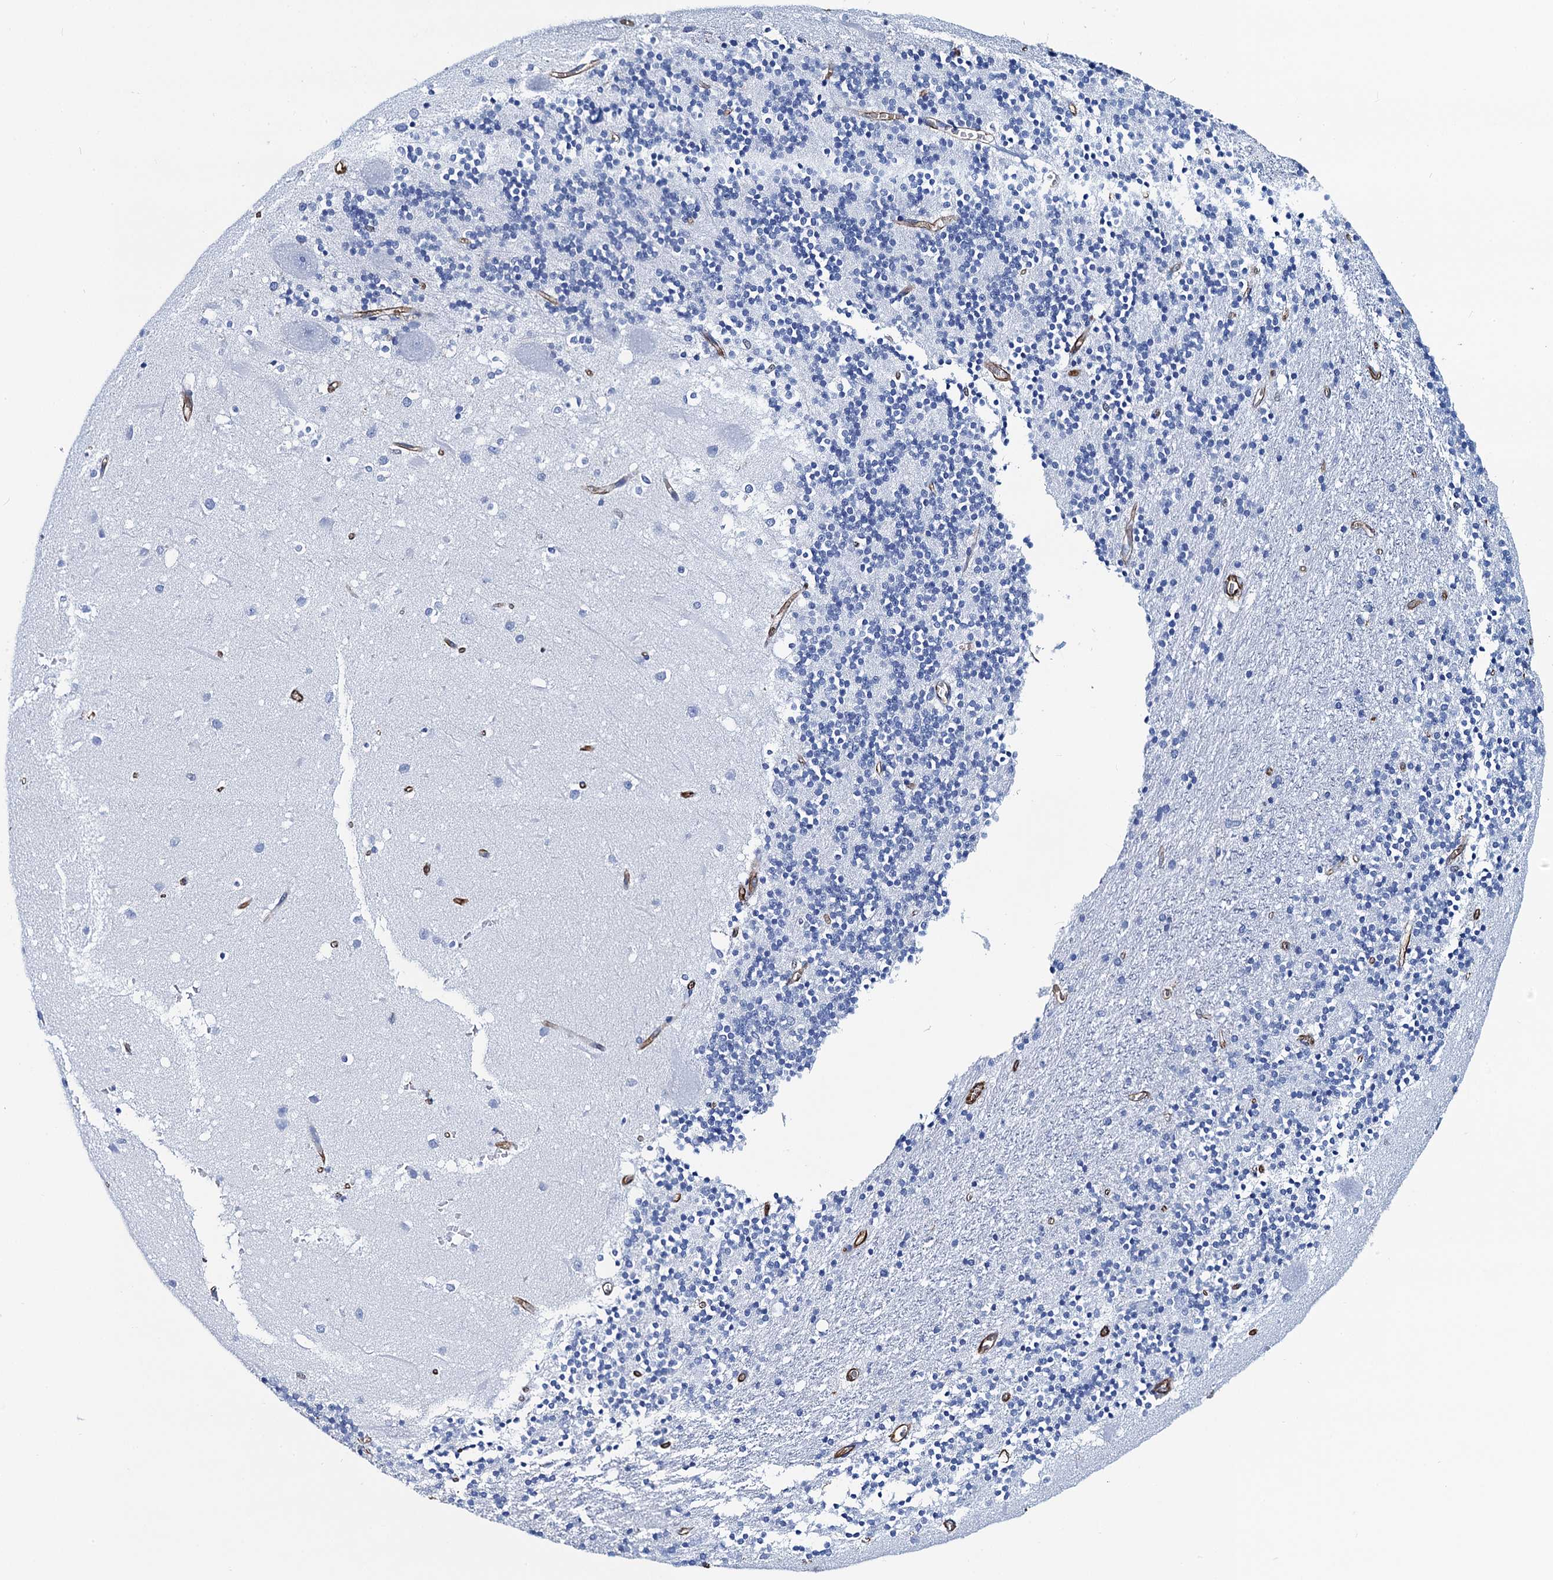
{"staining": {"intensity": "negative", "quantity": "none", "location": "none"}, "tissue": "cerebellum", "cell_type": "Cells in granular layer", "image_type": "normal", "snomed": [{"axis": "morphology", "description": "Normal tissue, NOS"}, {"axis": "topography", "description": "Cerebellum"}], "caption": "DAB immunohistochemical staining of unremarkable human cerebellum displays no significant positivity in cells in granular layer. Nuclei are stained in blue.", "gene": "PGM2", "patient": {"sex": "male", "age": 54}}